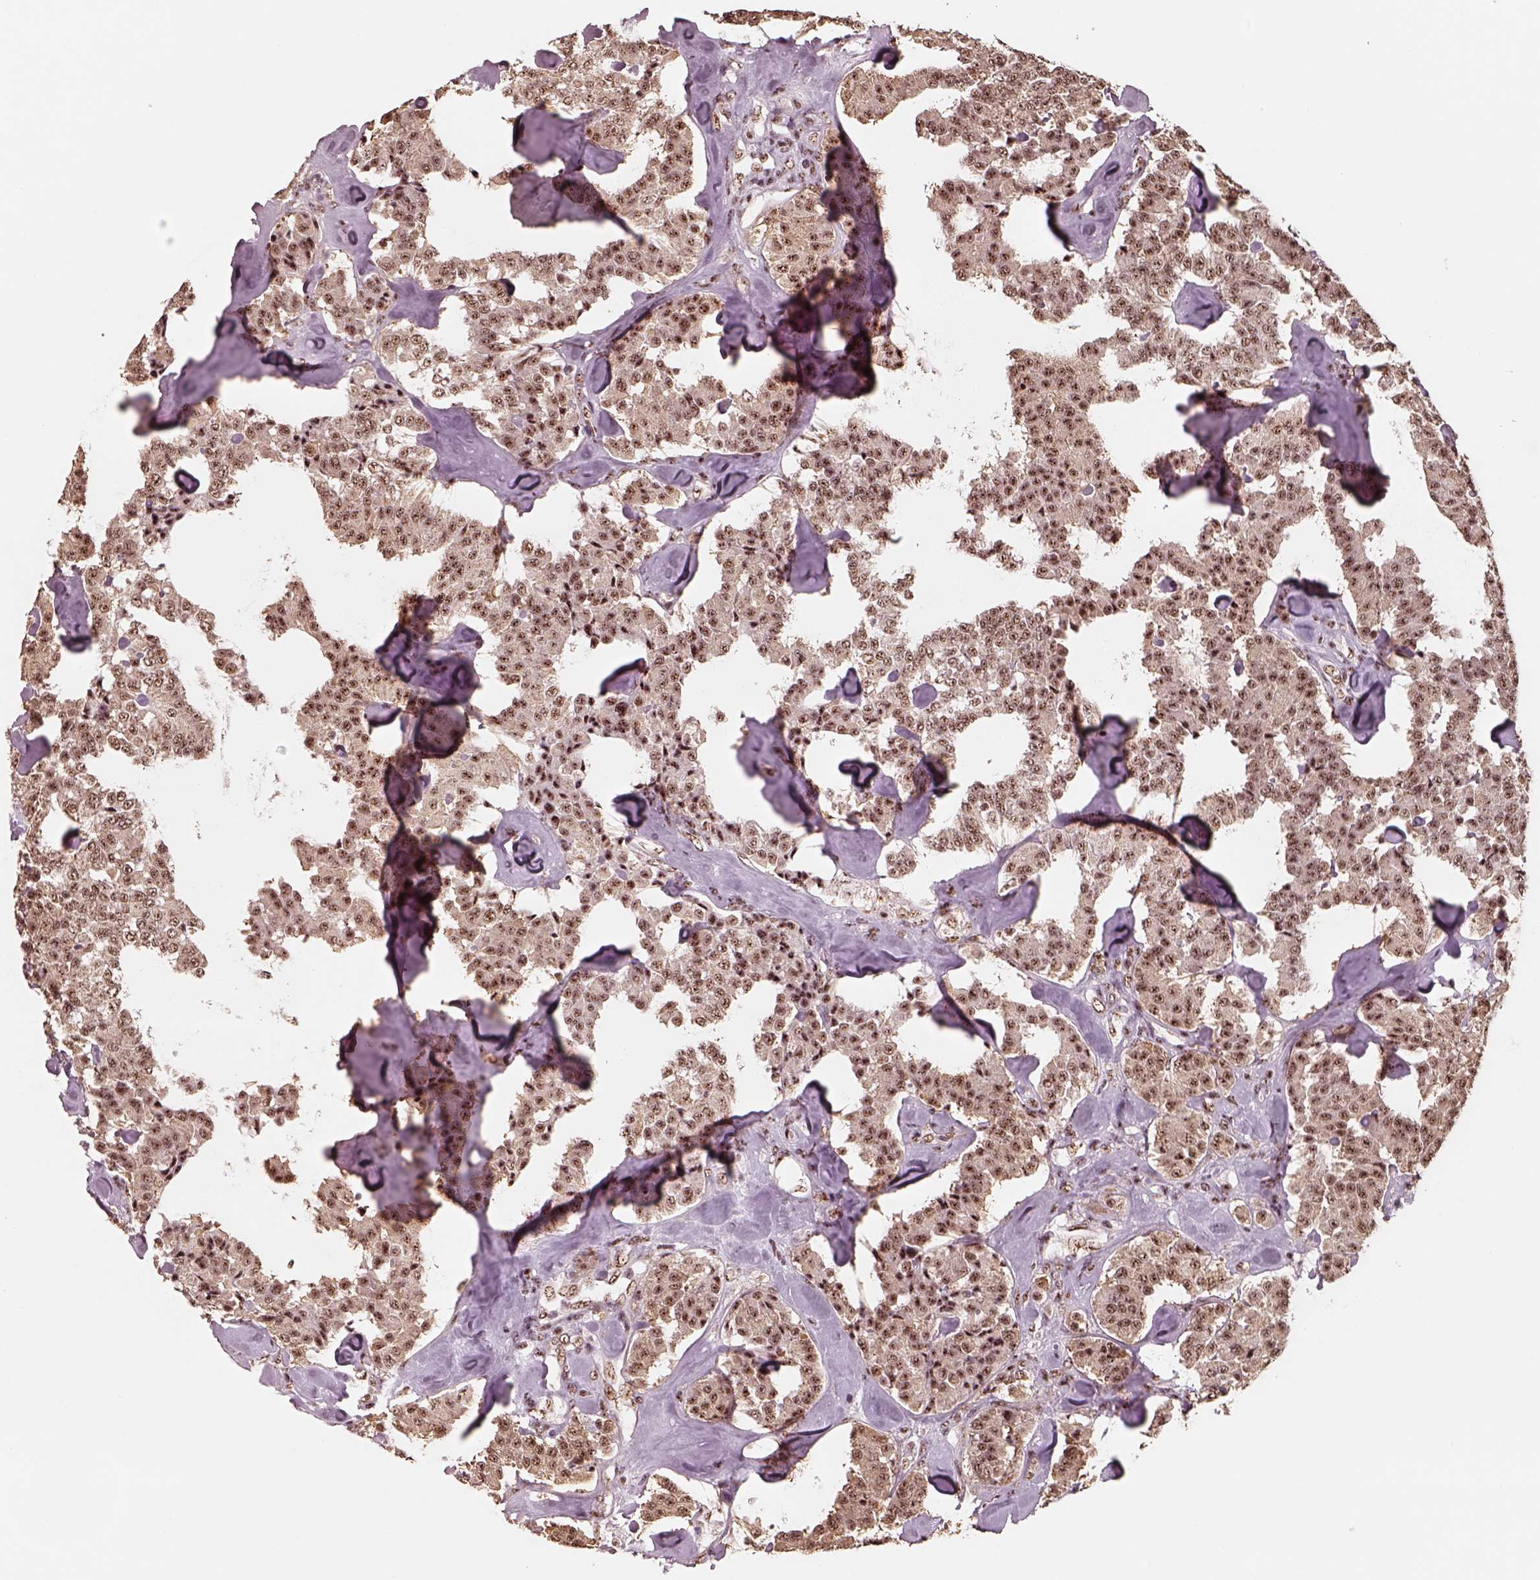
{"staining": {"intensity": "moderate", "quantity": ">75%", "location": "nuclear"}, "tissue": "carcinoid", "cell_type": "Tumor cells", "image_type": "cancer", "snomed": [{"axis": "morphology", "description": "Carcinoid, malignant, NOS"}, {"axis": "topography", "description": "Pancreas"}], "caption": "This micrograph shows carcinoid (malignant) stained with immunohistochemistry (IHC) to label a protein in brown. The nuclear of tumor cells show moderate positivity for the protein. Nuclei are counter-stained blue.", "gene": "ATXN7L3", "patient": {"sex": "male", "age": 41}}